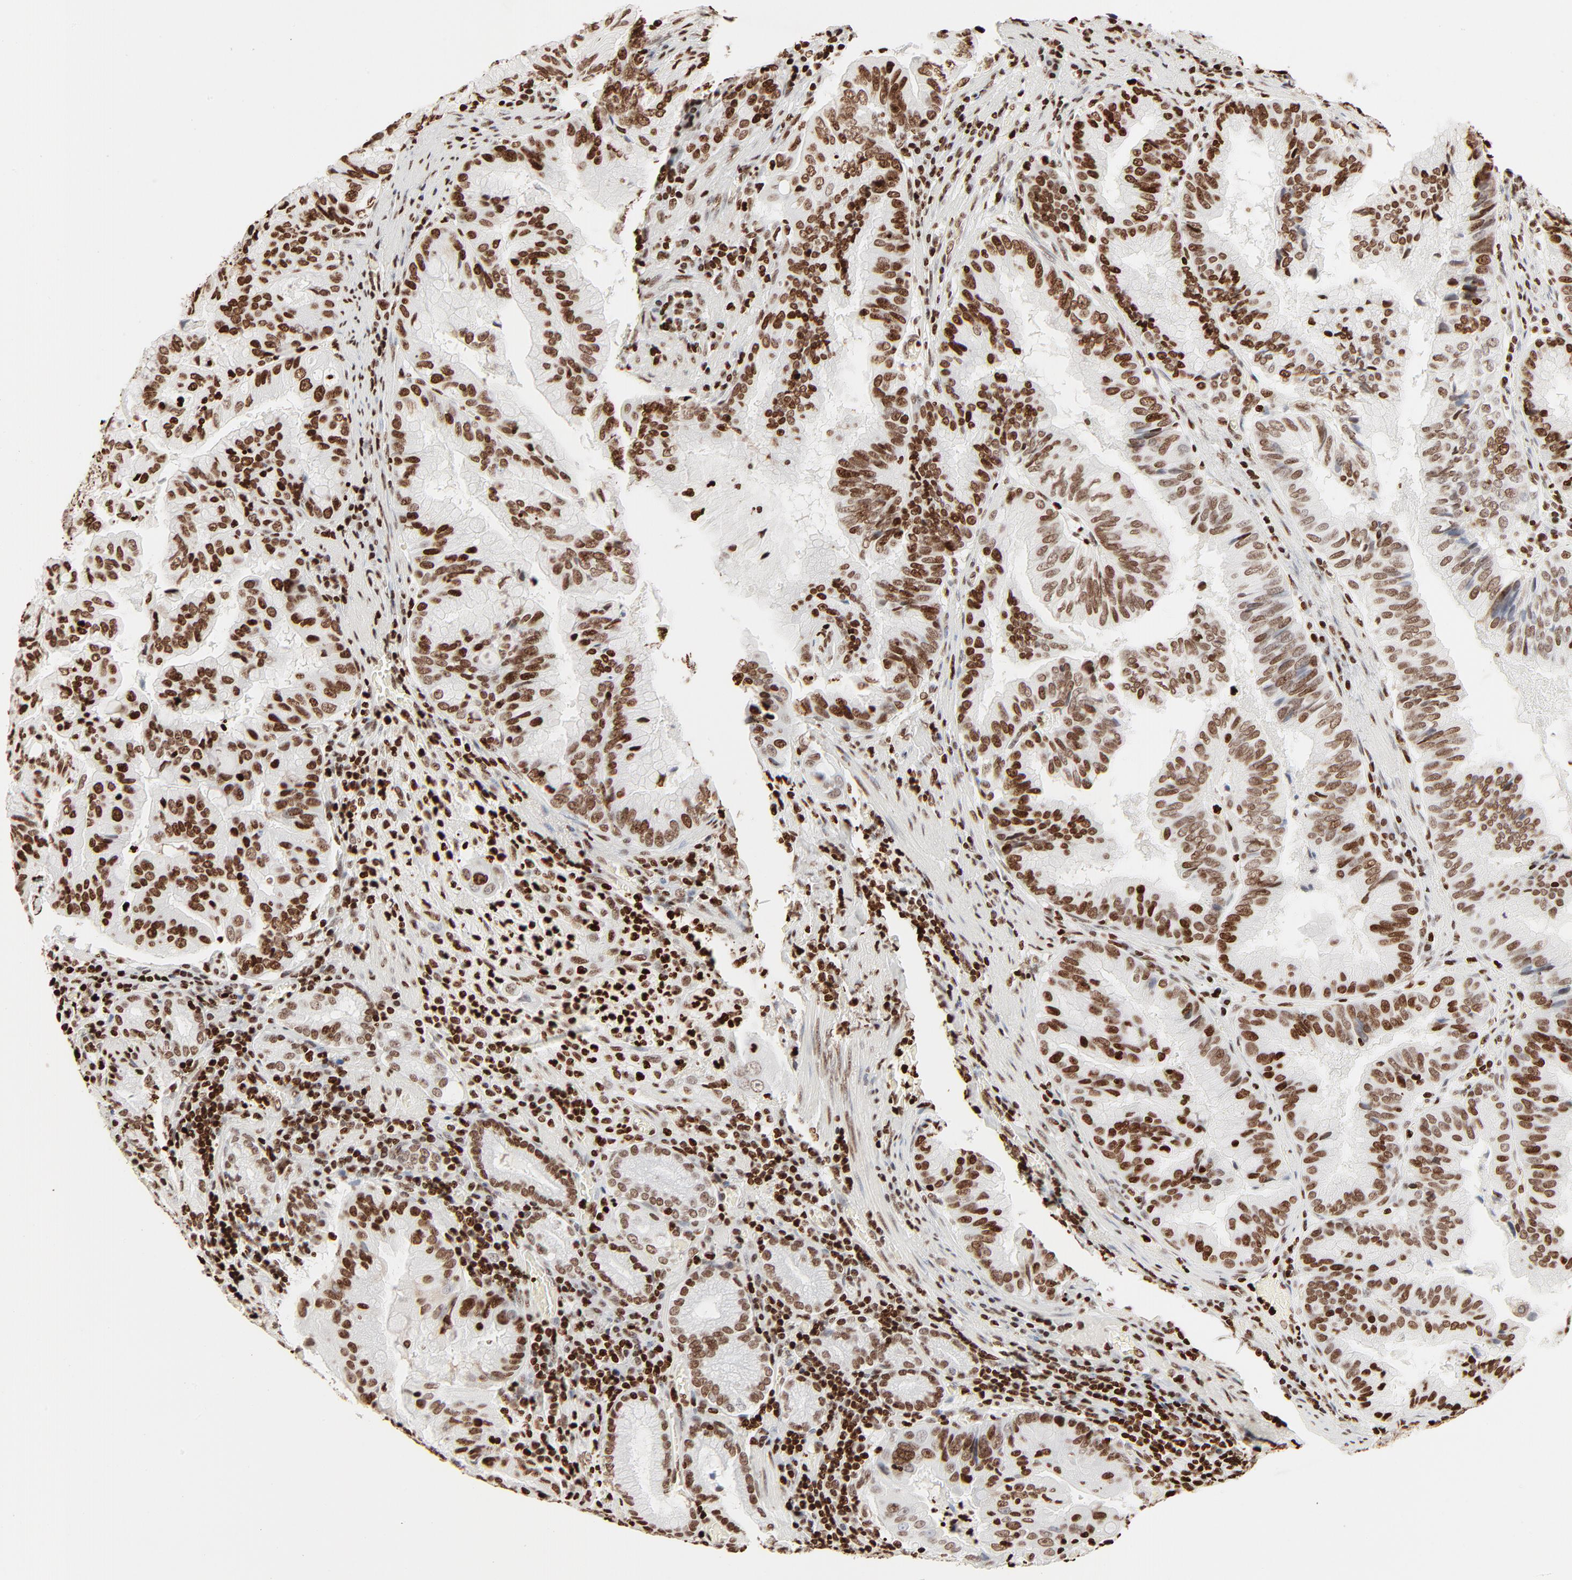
{"staining": {"intensity": "strong", "quantity": ">75%", "location": "nuclear"}, "tissue": "stomach cancer", "cell_type": "Tumor cells", "image_type": "cancer", "snomed": [{"axis": "morphology", "description": "Adenocarcinoma, NOS"}, {"axis": "topography", "description": "Stomach, upper"}], "caption": "Strong nuclear protein positivity is appreciated in approximately >75% of tumor cells in stomach cancer (adenocarcinoma). (DAB (3,3'-diaminobenzidine) = brown stain, brightfield microscopy at high magnification).", "gene": "HMGB2", "patient": {"sex": "male", "age": 80}}